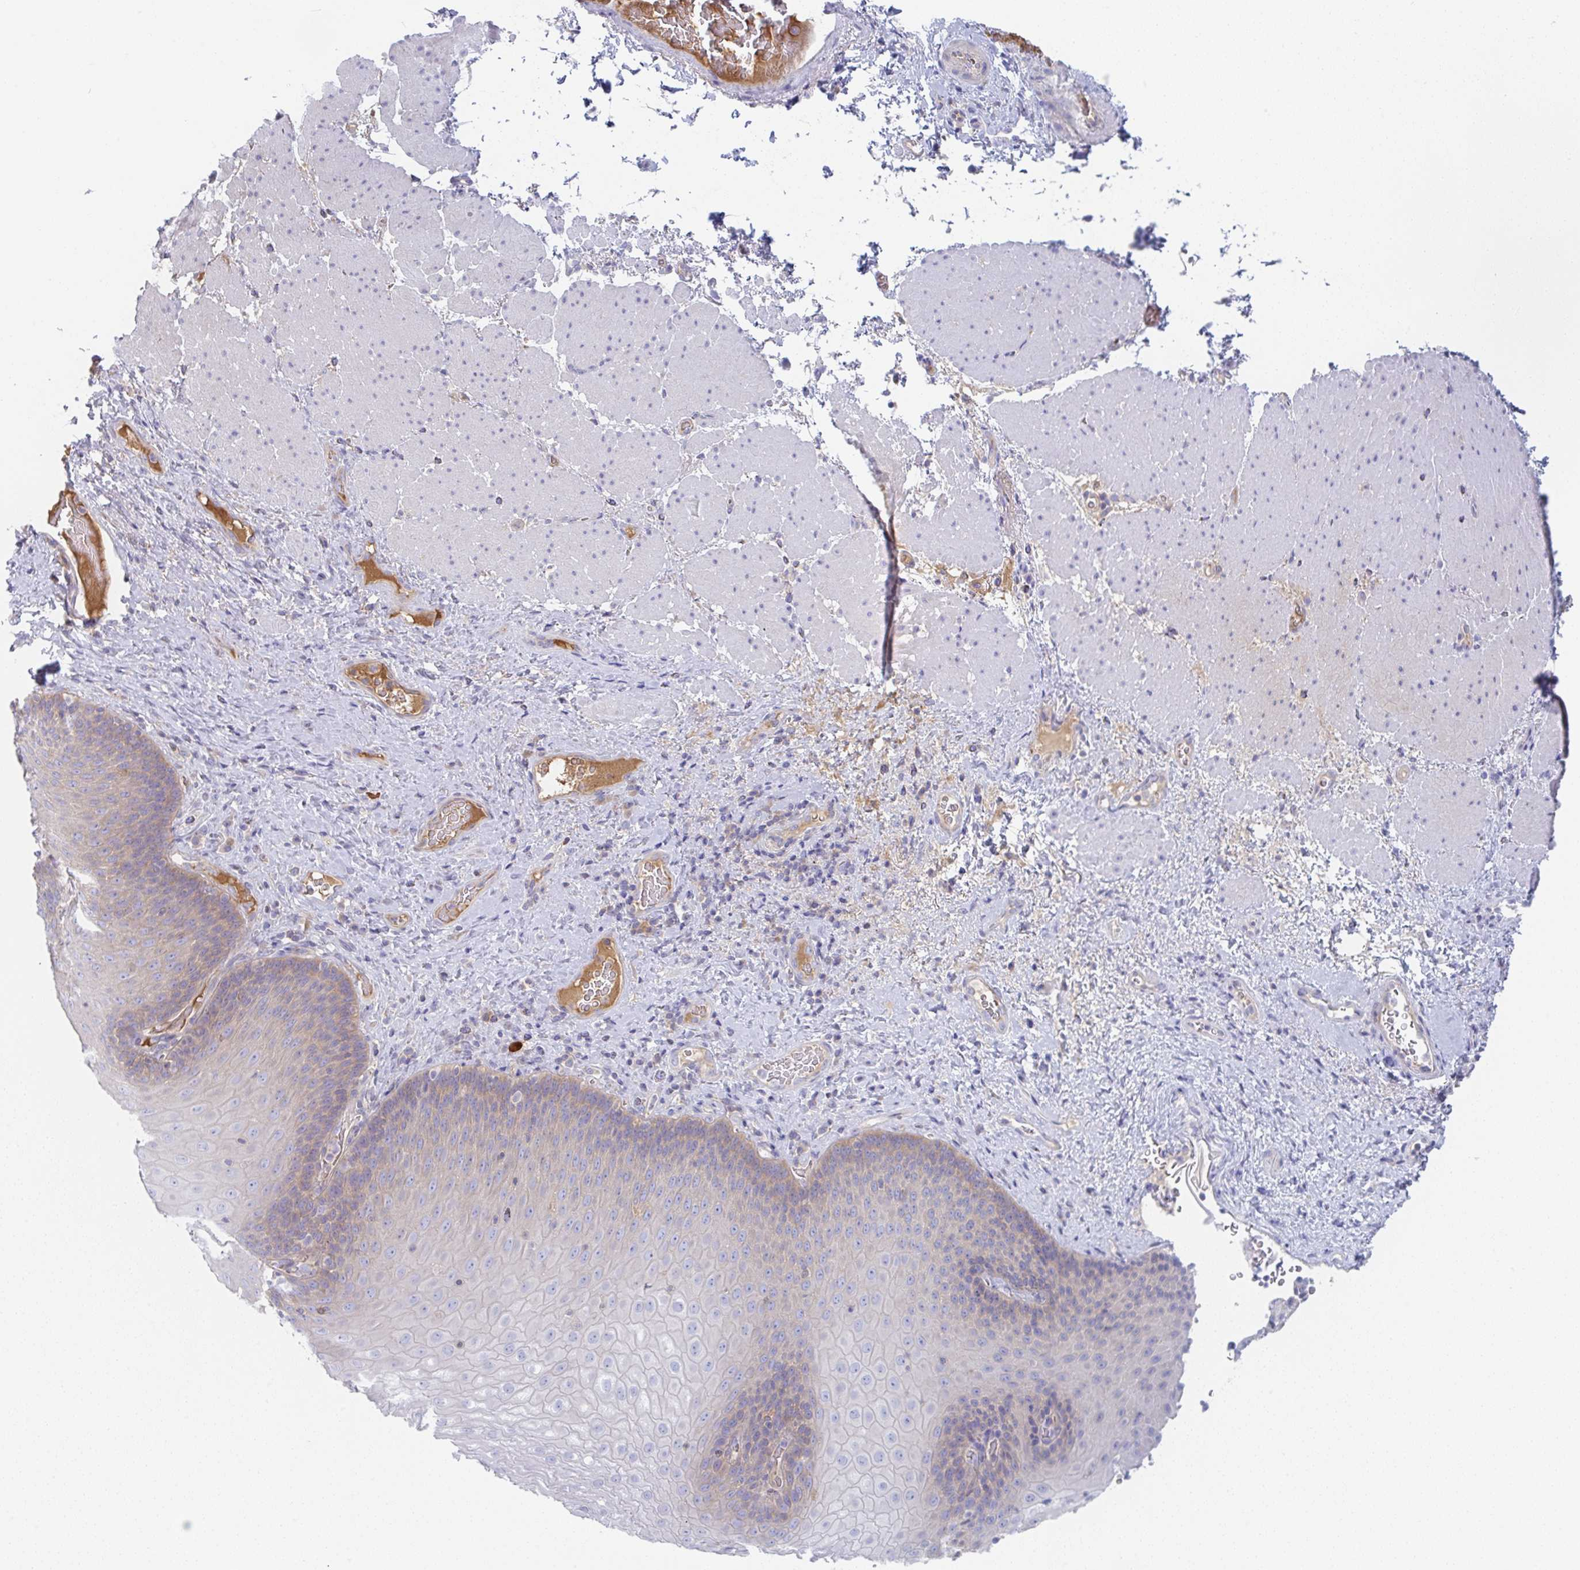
{"staining": {"intensity": "weak", "quantity": "<25%", "location": "cytoplasmic/membranous"}, "tissue": "esophagus", "cell_type": "Squamous epithelial cells", "image_type": "normal", "snomed": [{"axis": "morphology", "description": "Normal tissue, NOS"}, {"axis": "topography", "description": "Esophagus"}], "caption": "IHC photomicrograph of benign esophagus: esophagus stained with DAB reveals no significant protein positivity in squamous epithelial cells.", "gene": "AMPD2", "patient": {"sex": "male", "age": 62}}